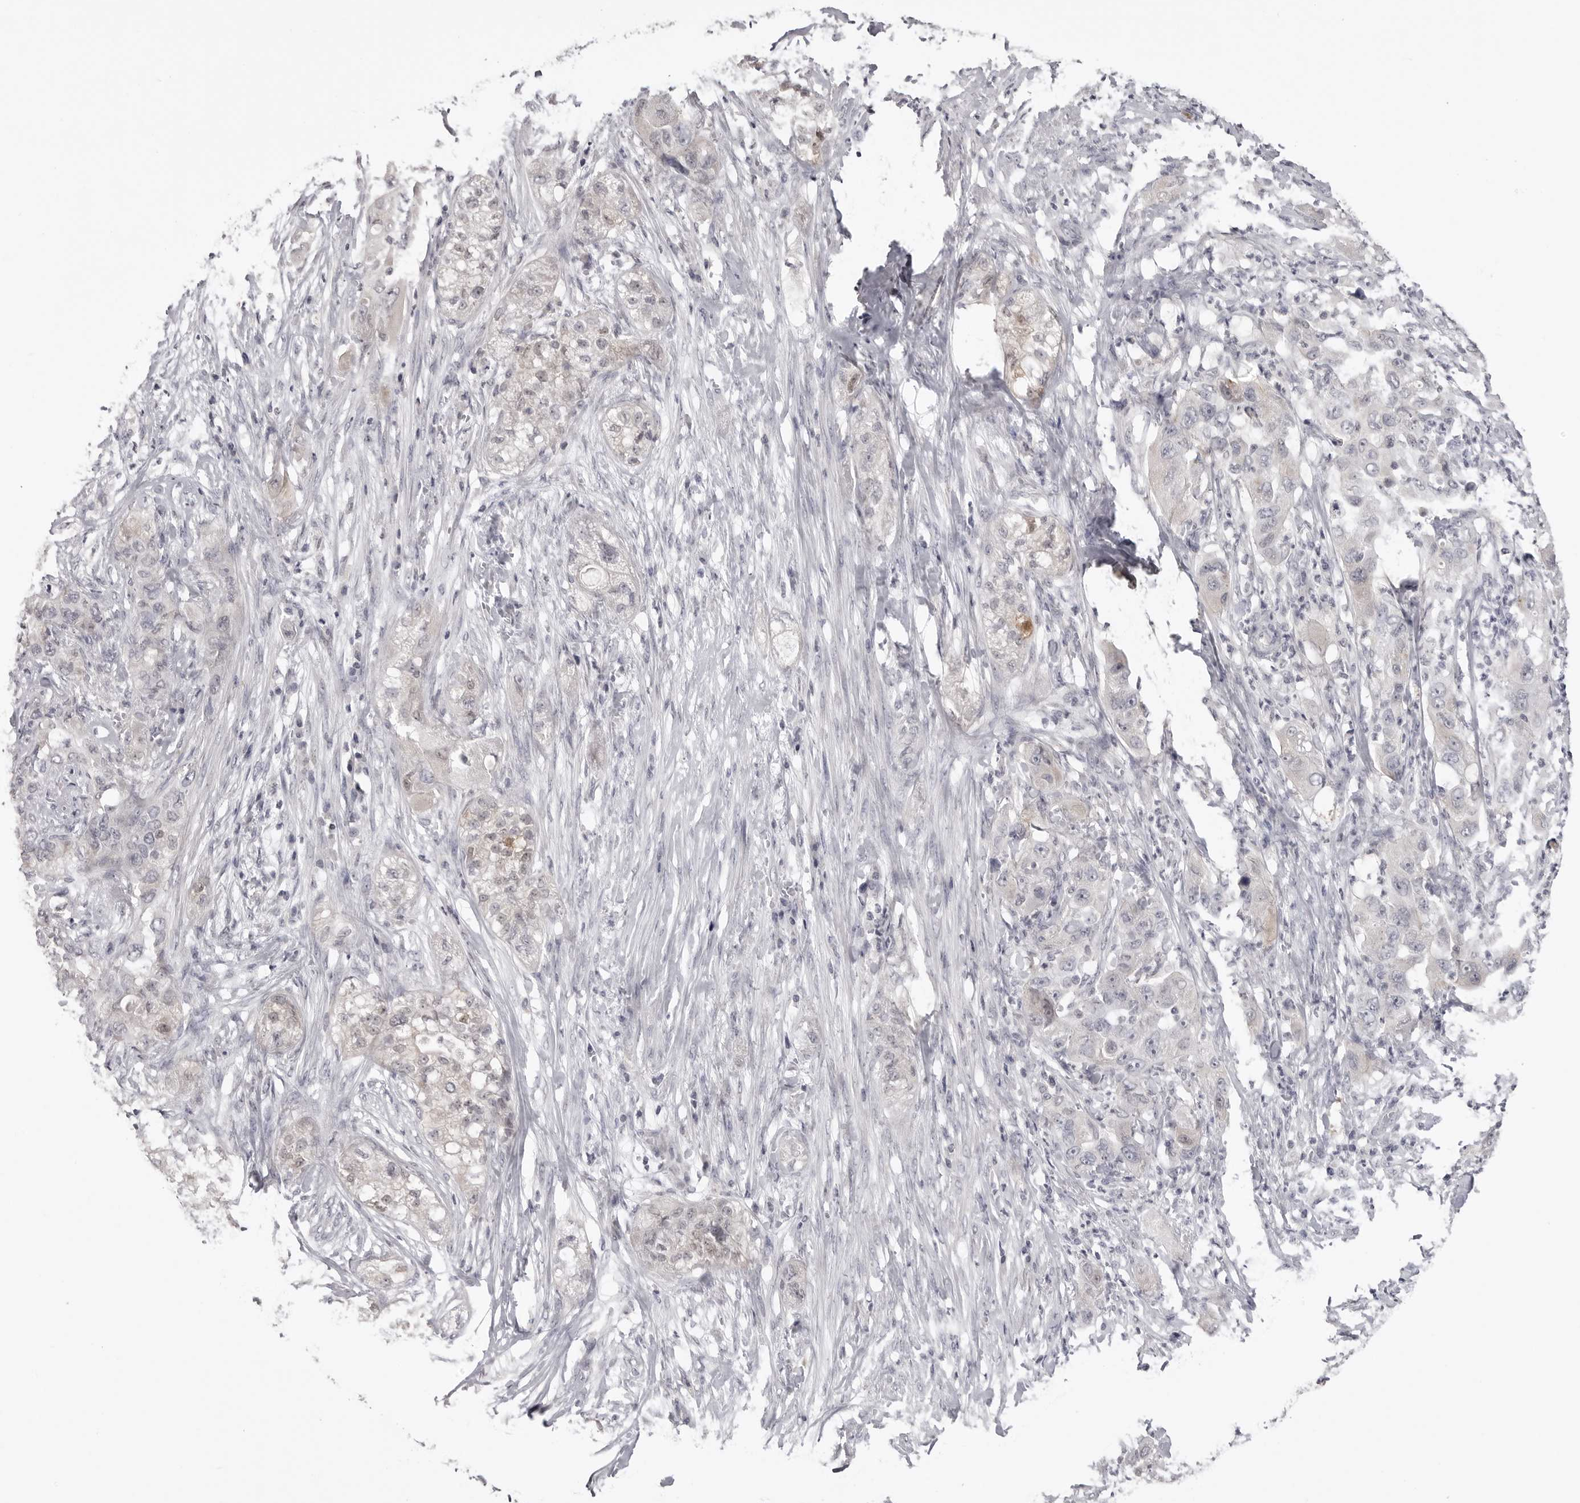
{"staining": {"intensity": "weak", "quantity": "<25%", "location": "cytoplasmic/membranous"}, "tissue": "pancreatic cancer", "cell_type": "Tumor cells", "image_type": "cancer", "snomed": [{"axis": "morphology", "description": "Adenocarcinoma, NOS"}, {"axis": "topography", "description": "Pancreas"}], "caption": "This is an IHC micrograph of pancreatic cancer (adenocarcinoma). There is no expression in tumor cells.", "gene": "GPN2", "patient": {"sex": "female", "age": 78}}